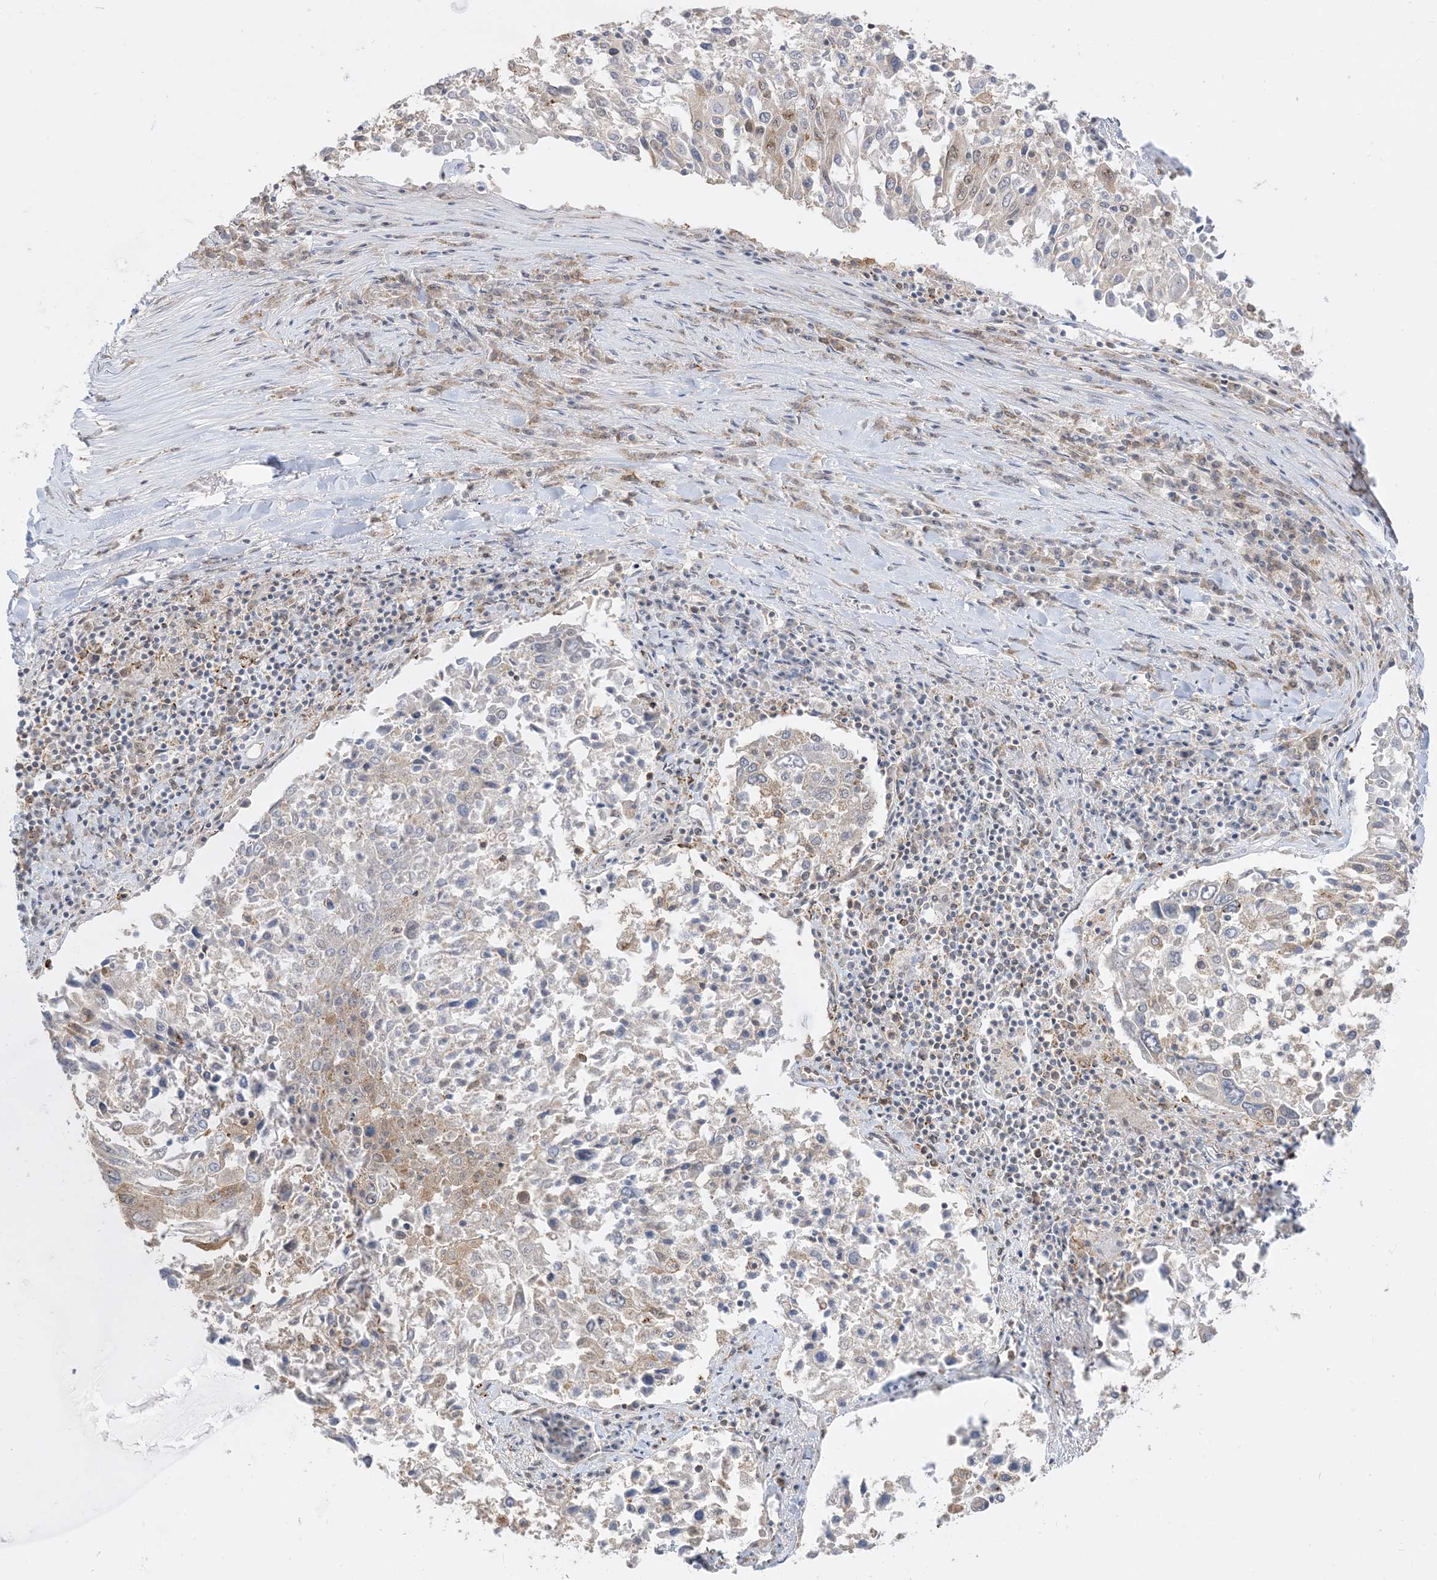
{"staining": {"intensity": "negative", "quantity": "none", "location": "none"}, "tissue": "lung cancer", "cell_type": "Tumor cells", "image_type": "cancer", "snomed": [{"axis": "morphology", "description": "Squamous cell carcinoma, NOS"}, {"axis": "topography", "description": "Lung"}], "caption": "IHC image of lung squamous cell carcinoma stained for a protein (brown), which demonstrates no expression in tumor cells.", "gene": "KANSL3", "patient": {"sex": "male", "age": 65}}